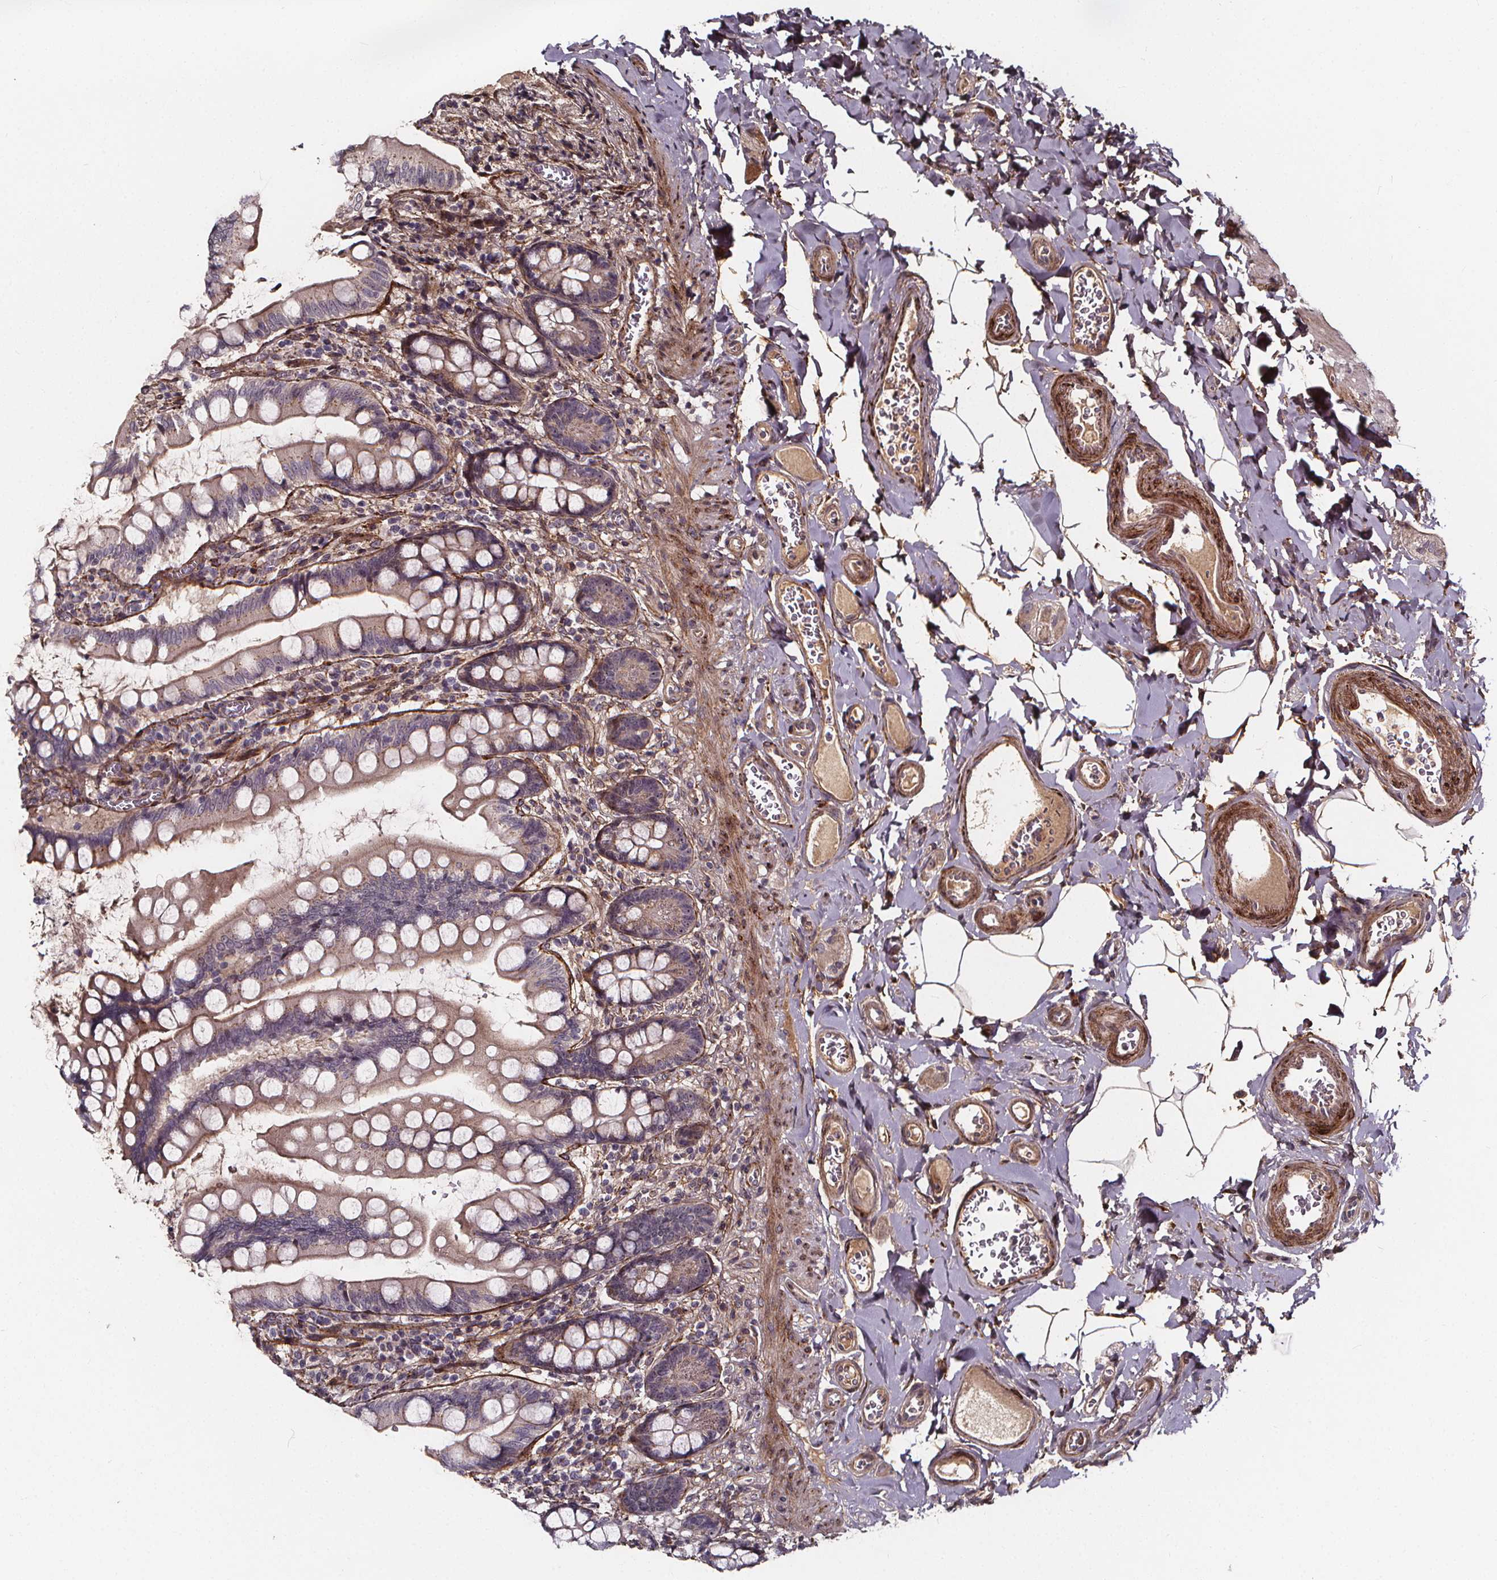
{"staining": {"intensity": "moderate", "quantity": "25%-75%", "location": "cytoplasmic/membranous"}, "tissue": "small intestine", "cell_type": "Glandular cells", "image_type": "normal", "snomed": [{"axis": "morphology", "description": "Normal tissue, NOS"}, {"axis": "topography", "description": "Small intestine"}], "caption": "Immunohistochemistry photomicrograph of normal small intestine stained for a protein (brown), which exhibits medium levels of moderate cytoplasmic/membranous staining in about 25%-75% of glandular cells.", "gene": "AEBP1", "patient": {"sex": "female", "age": 56}}